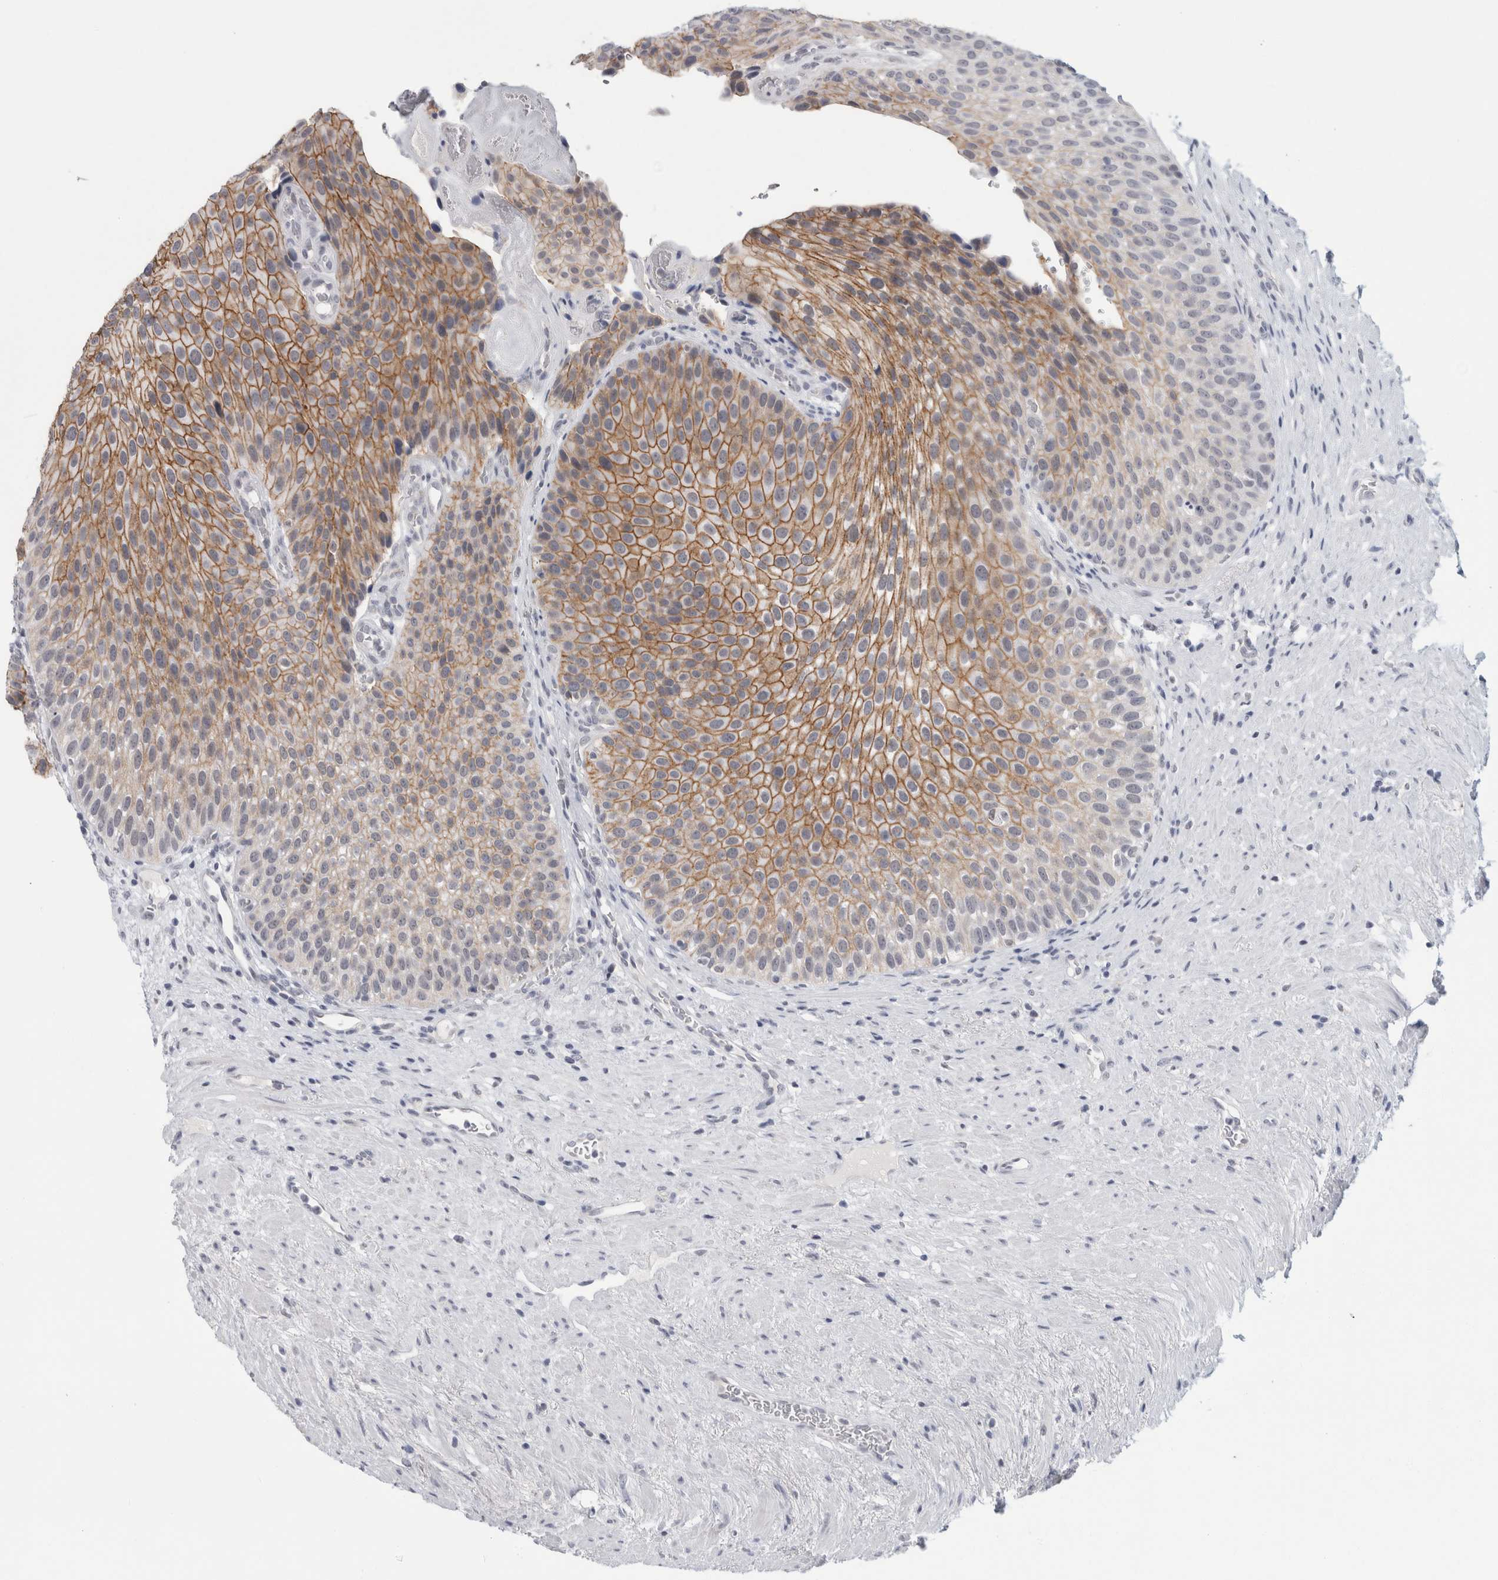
{"staining": {"intensity": "moderate", "quantity": ">75%", "location": "cytoplasmic/membranous"}, "tissue": "urothelial cancer", "cell_type": "Tumor cells", "image_type": "cancer", "snomed": [{"axis": "morphology", "description": "Normal tissue, NOS"}, {"axis": "morphology", "description": "Urothelial carcinoma, Low grade"}, {"axis": "topography", "description": "Urinary bladder"}, {"axis": "topography", "description": "Prostate"}], "caption": "The histopathology image reveals a brown stain indicating the presence of a protein in the cytoplasmic/membranous of tumor cells in urothelial carcinoma (low-grade).", "gene": "NIPA1", "patient": {"sex": "male", "age": 60}}